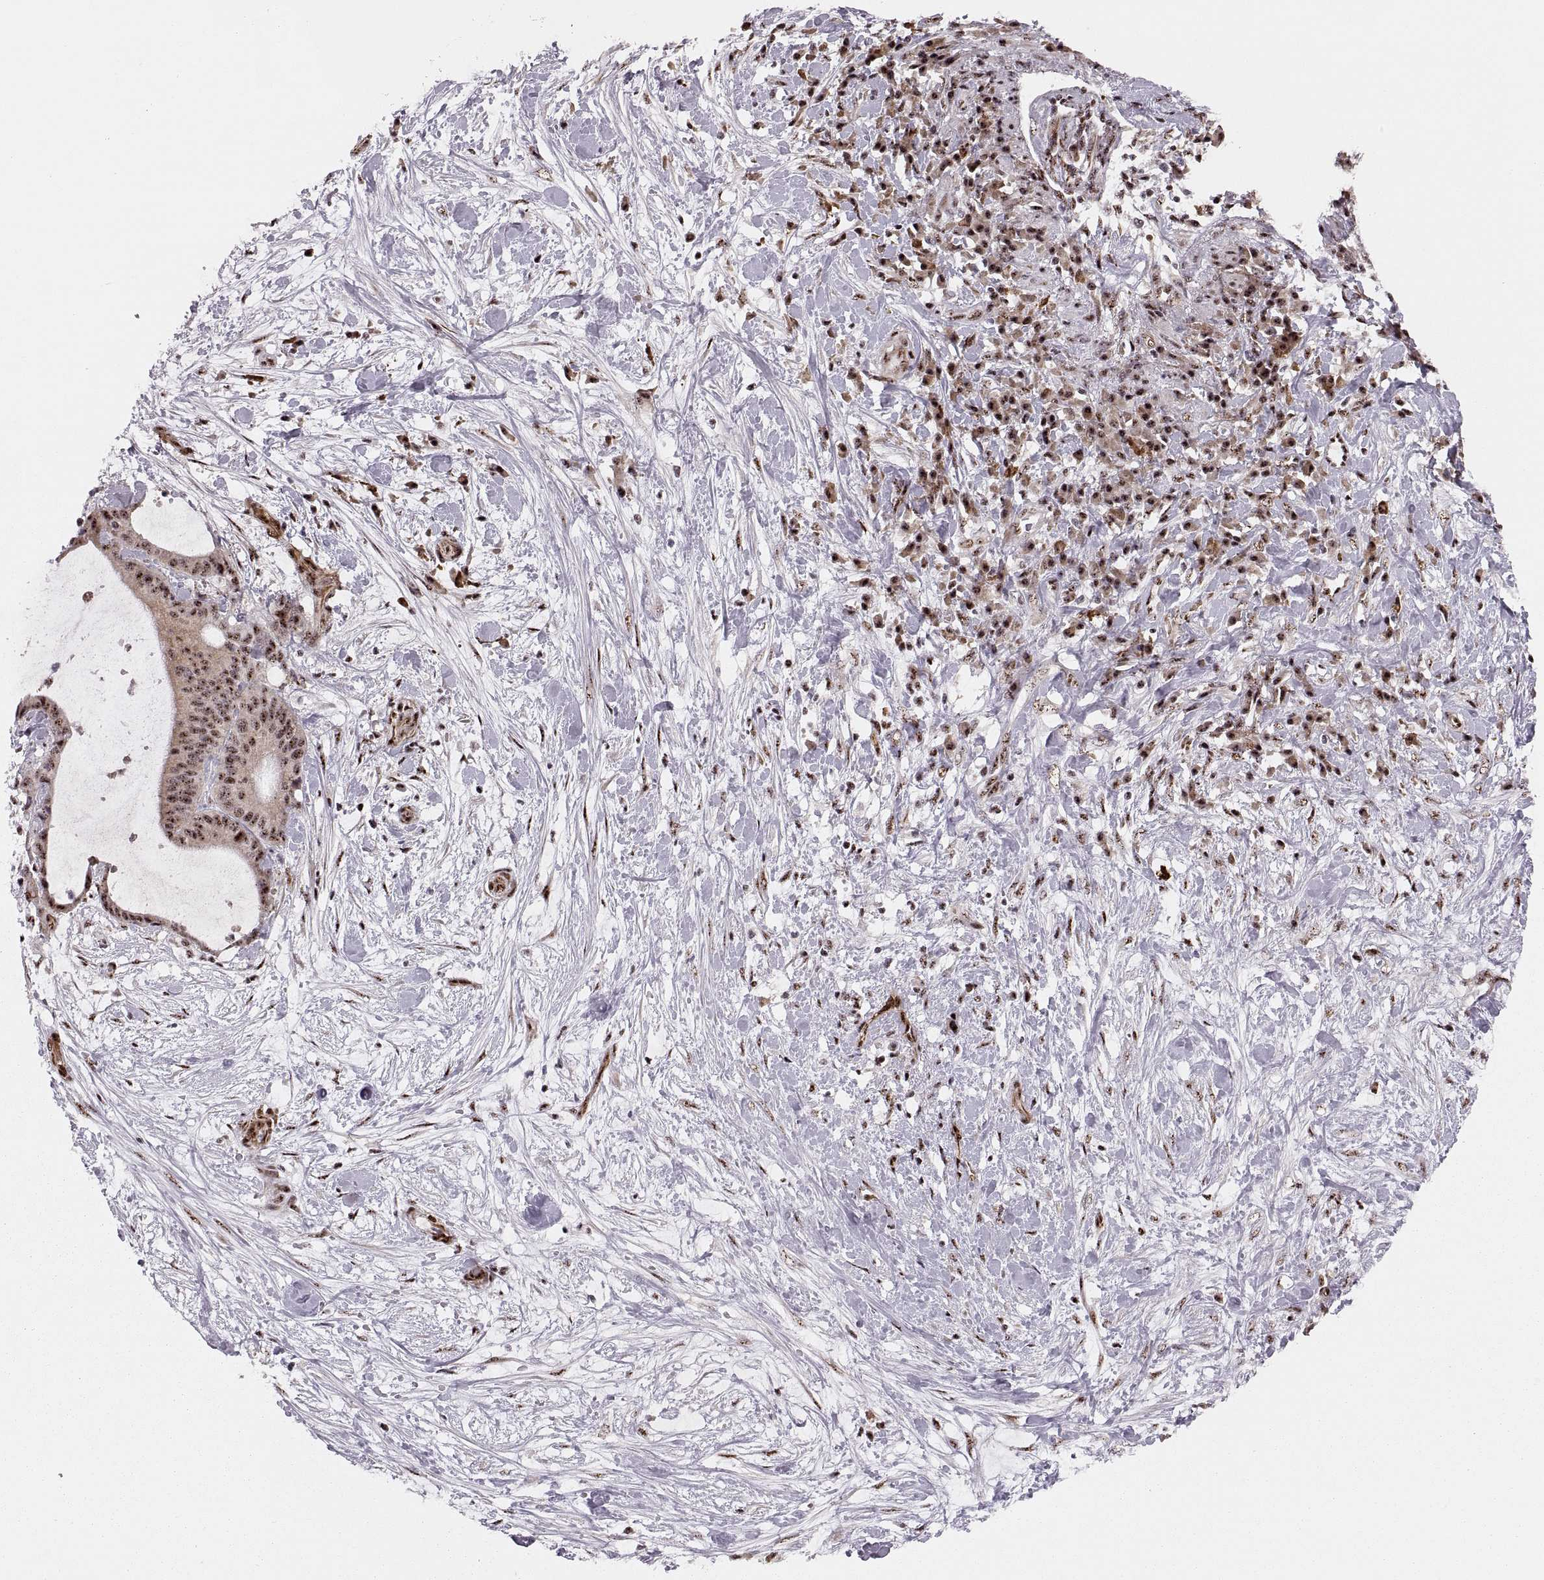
{"staining": {"intensity": "strong", "quantity": "25%-75%", "location": "nuclear"}, "tissue": "liver cancer", "cell_type": "Tumor cells", "image_type": "cancer", "snomed": [{"axis": "morphology", "description": "Cholangiocarcinoma"}, {"axis": "topography", "description": "Liver"}], "caption": "Tumor cells display strong nuclear expression in about 25%-75% of cells in liver cholangiocarcinoma.", "gene": "ZCCHC17", "patient": {"sex": "female", "age": 73}}